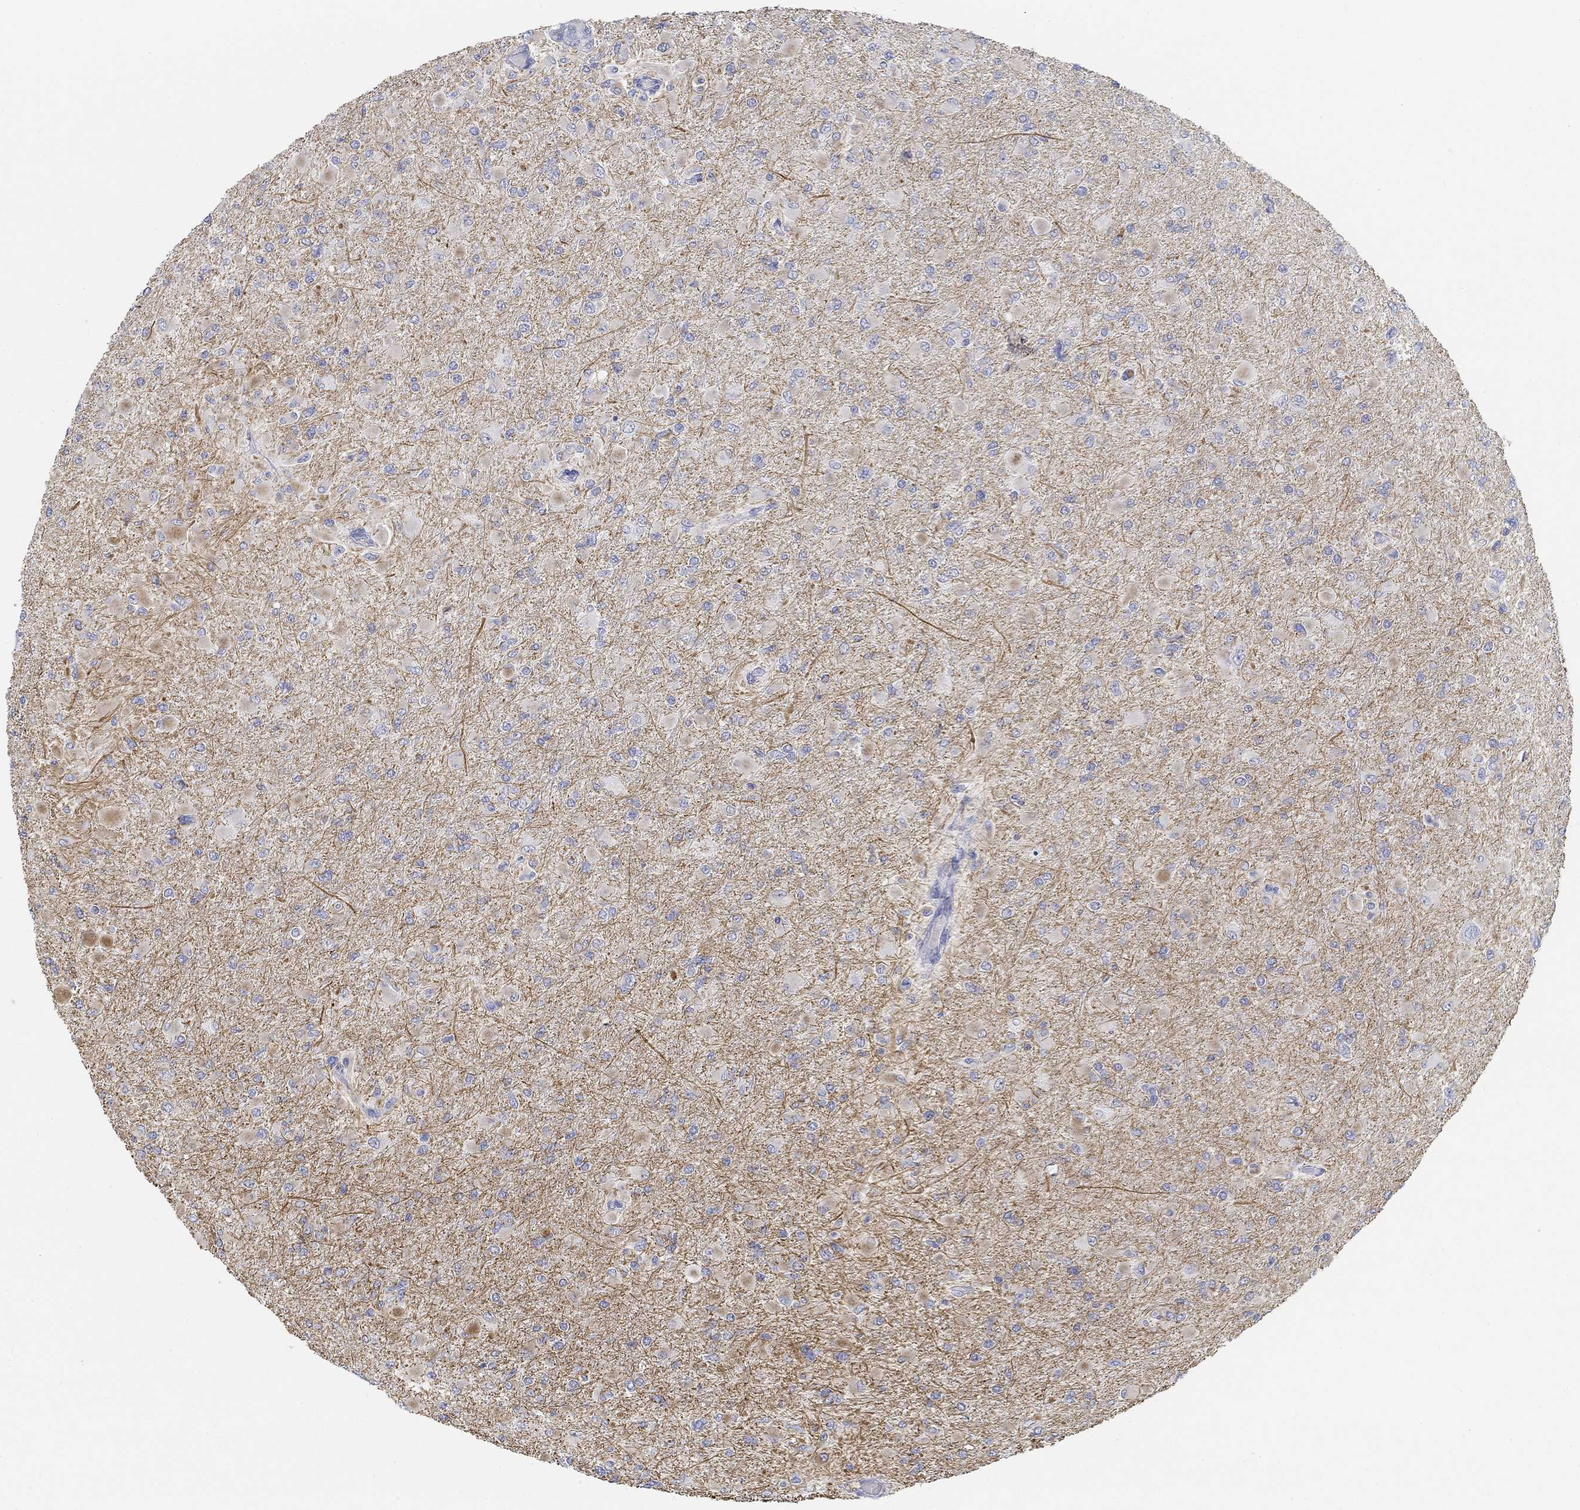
{"staining": {"intensity": "moderate", "quantity": "<25%", "location": "cytoplasmic/membranous"}, "tissue": "glioma", "cell_type": "Tumor cells", "image_type": "cancer", "snomed": [{"axis": "morphology", "description": "Glioma, malignant, High grade"}, {"axis": "topography", "description": "Cerebral cortex"}], "caption": "Brown immunohistochemical staining in glioma reveals moderate cytoplasmic/membranous staining in about <25% of tumor cells.", "gene": "SNTG2", "patient": {"sex": "female", "age": 36}}